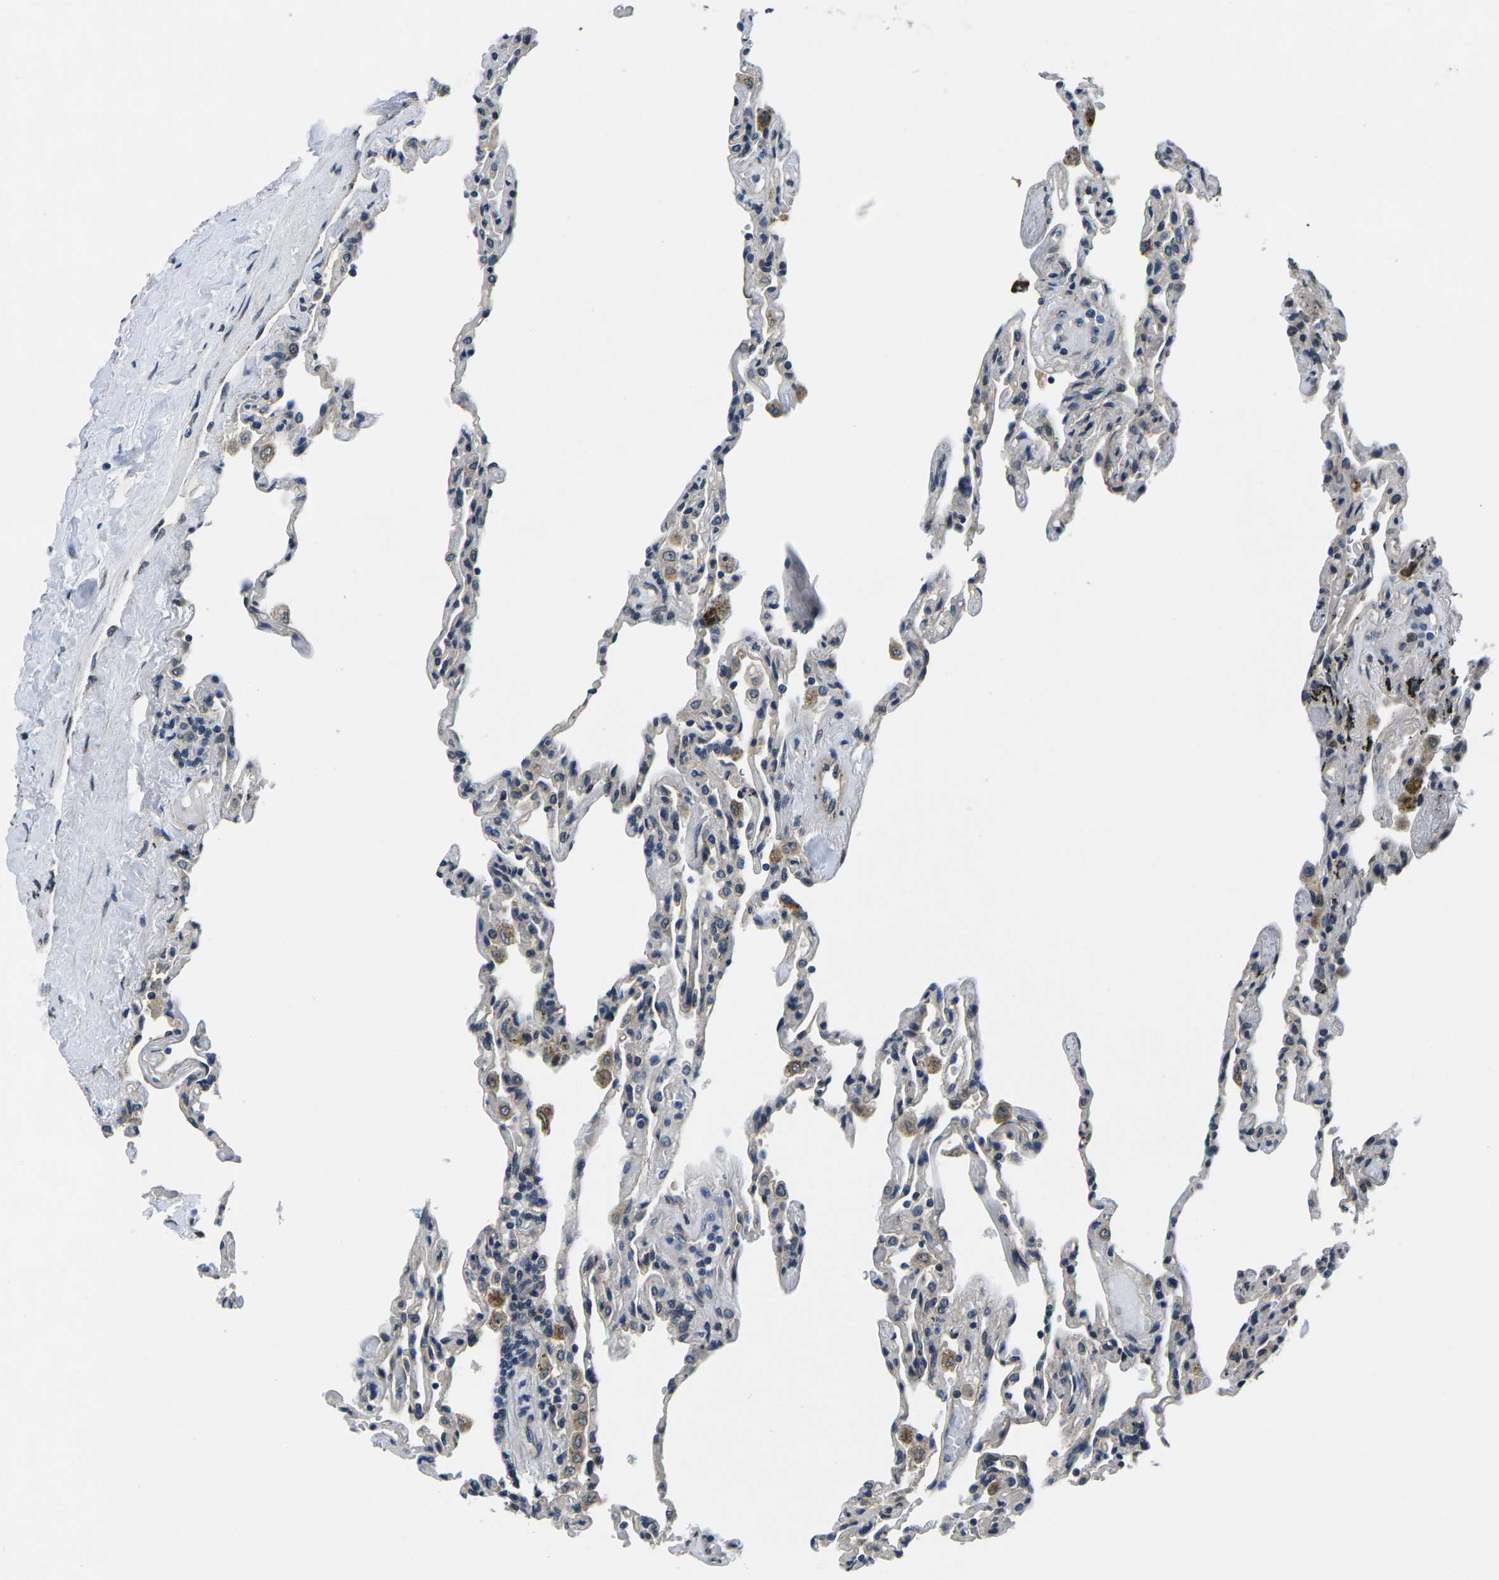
{"staining": {"intensity": "moderate", "quantity": "<25%", "location": "nuclear"}, "tissue": "lung", "cell_type": "Alveolar cells", "image_type": "normal", "snomed": [{"axis": "morphology", "description": "Normal tissue, NOS"}, {"axis": "topography", "description": "Lung"}], "caption": "Brown immunohistochemical staining in benign lung exhibits moderate nuclear expression in approximately <25% of alveolar cells. Nuclei are stained in blue.", "gene": "SNX10", "patient": {"sex": "male", "age": 59}}